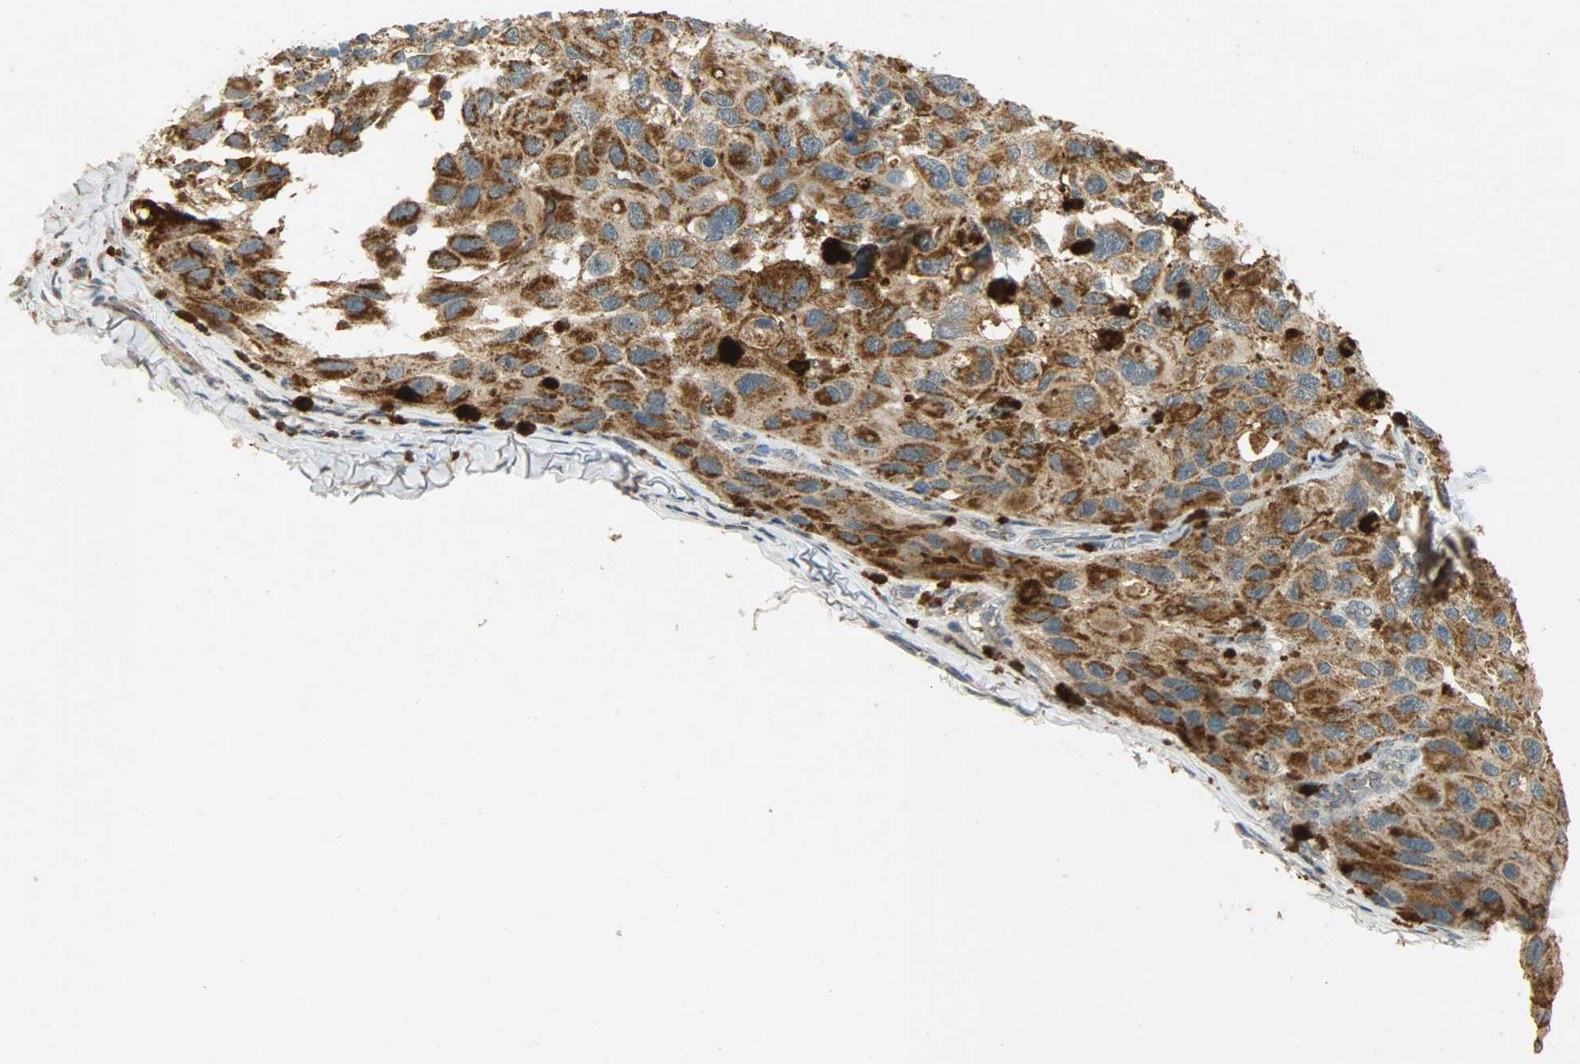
{"staining": {"intensity": "strong", "quantity": ">75%", "location": "cytoplasmic/membranous"}, "tissue": "melanoma", "cell_type": "Tumor cells", "image_type": "cancer", "snomed": [{"axis": "morphology", "description": "Malignant melanoma, NOS"}, {"axis": "topography", "description": "Skin"}], "caption": "Protein expression by immunohistochemistry (IHC) exhibits strong cytoplasmic/membranous staining in approximately >75% of tumor cells in melanoma.", "gene": "HDHD5", "patient": {"sex": "female", "age": 73}}